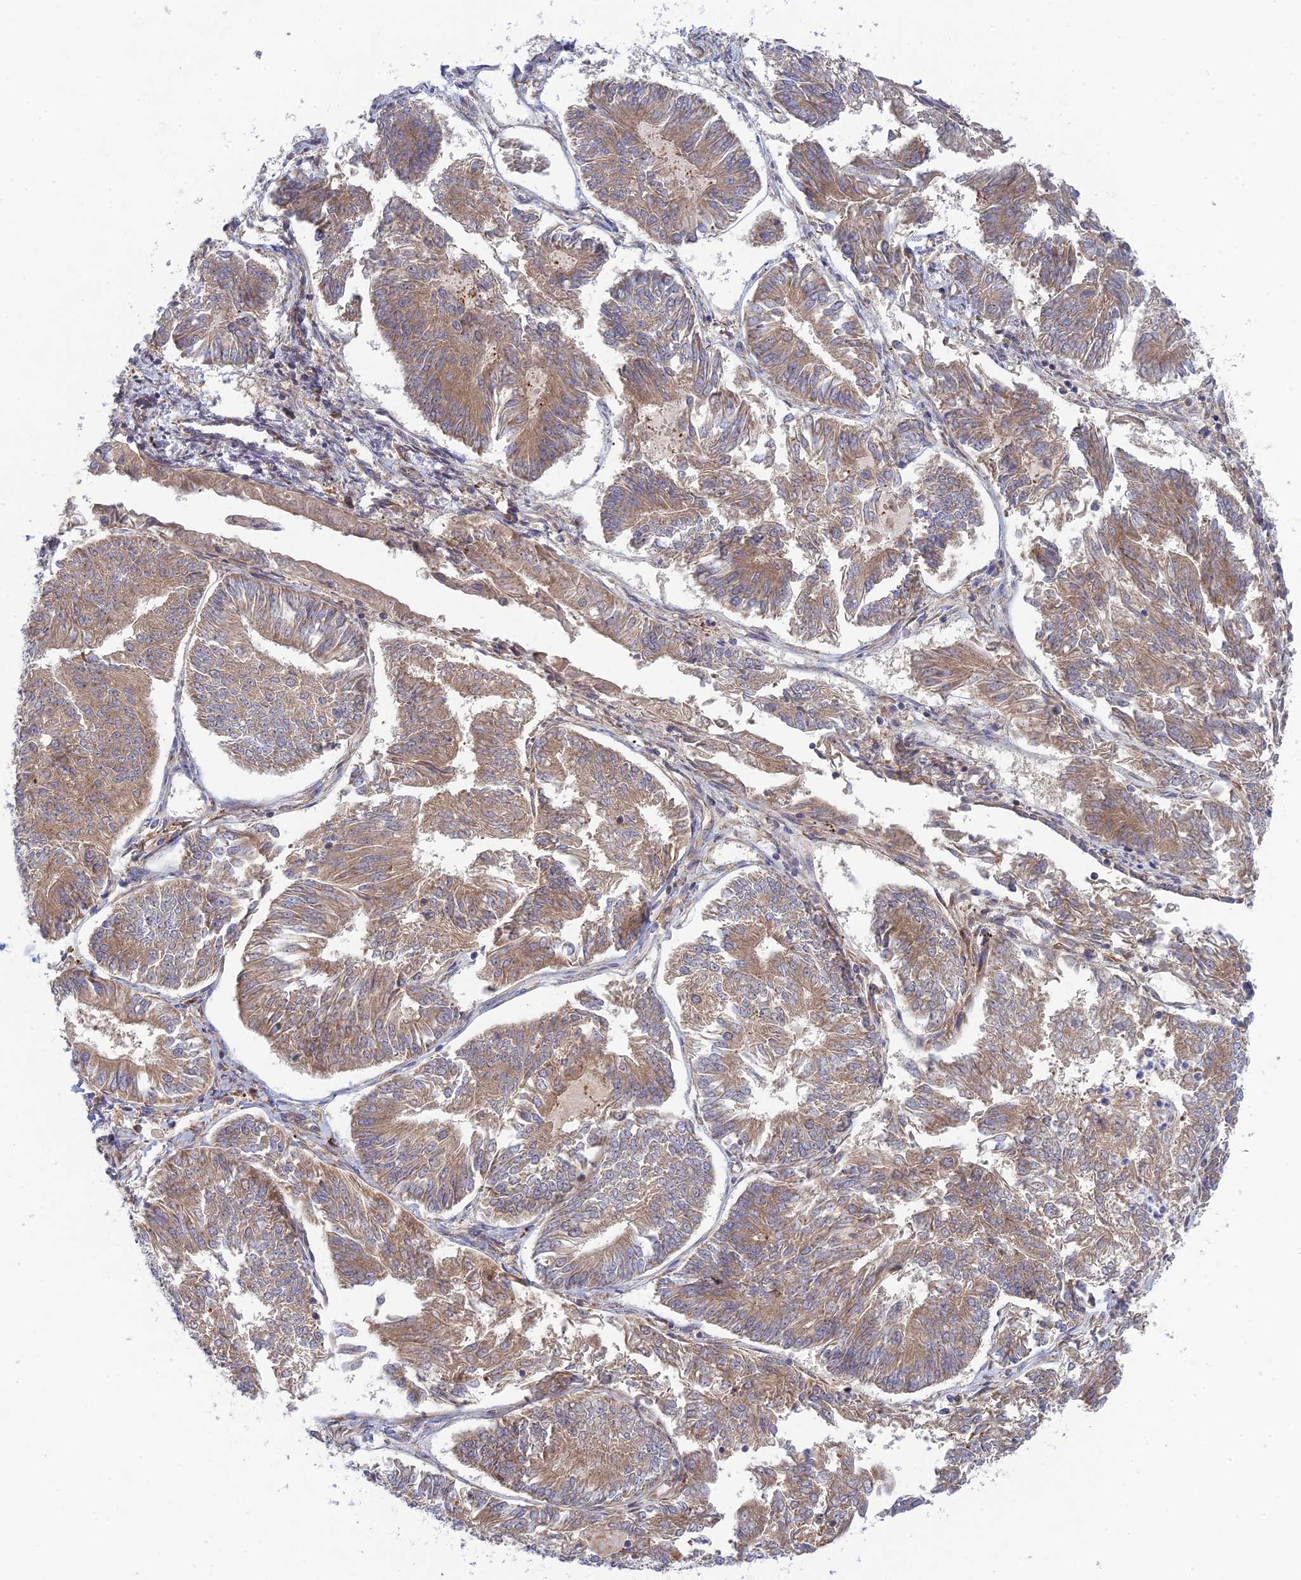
{"staining": {"intensity": "moderate", "quantity": ">75%", "location": "cytoplasmic/membranous"}, "tissue": "endometrial cancer", "cell_type": "Tumor cells", "image_type": "cancer", "snomed": [{"axis": "morphology", "description": "Adenocarcinoma, NOS"}, {"axis": "topography", "description": "Endometrium"}], "caption": "Human adenocarcinoma (endometrial) stained for a protein (brown) reveals moderate cytoplasmic/membranous positive positivity in approximately >75% of tumor cells.", "gene": "INCA1", "patient": {"sex": "female", "age": 58}}